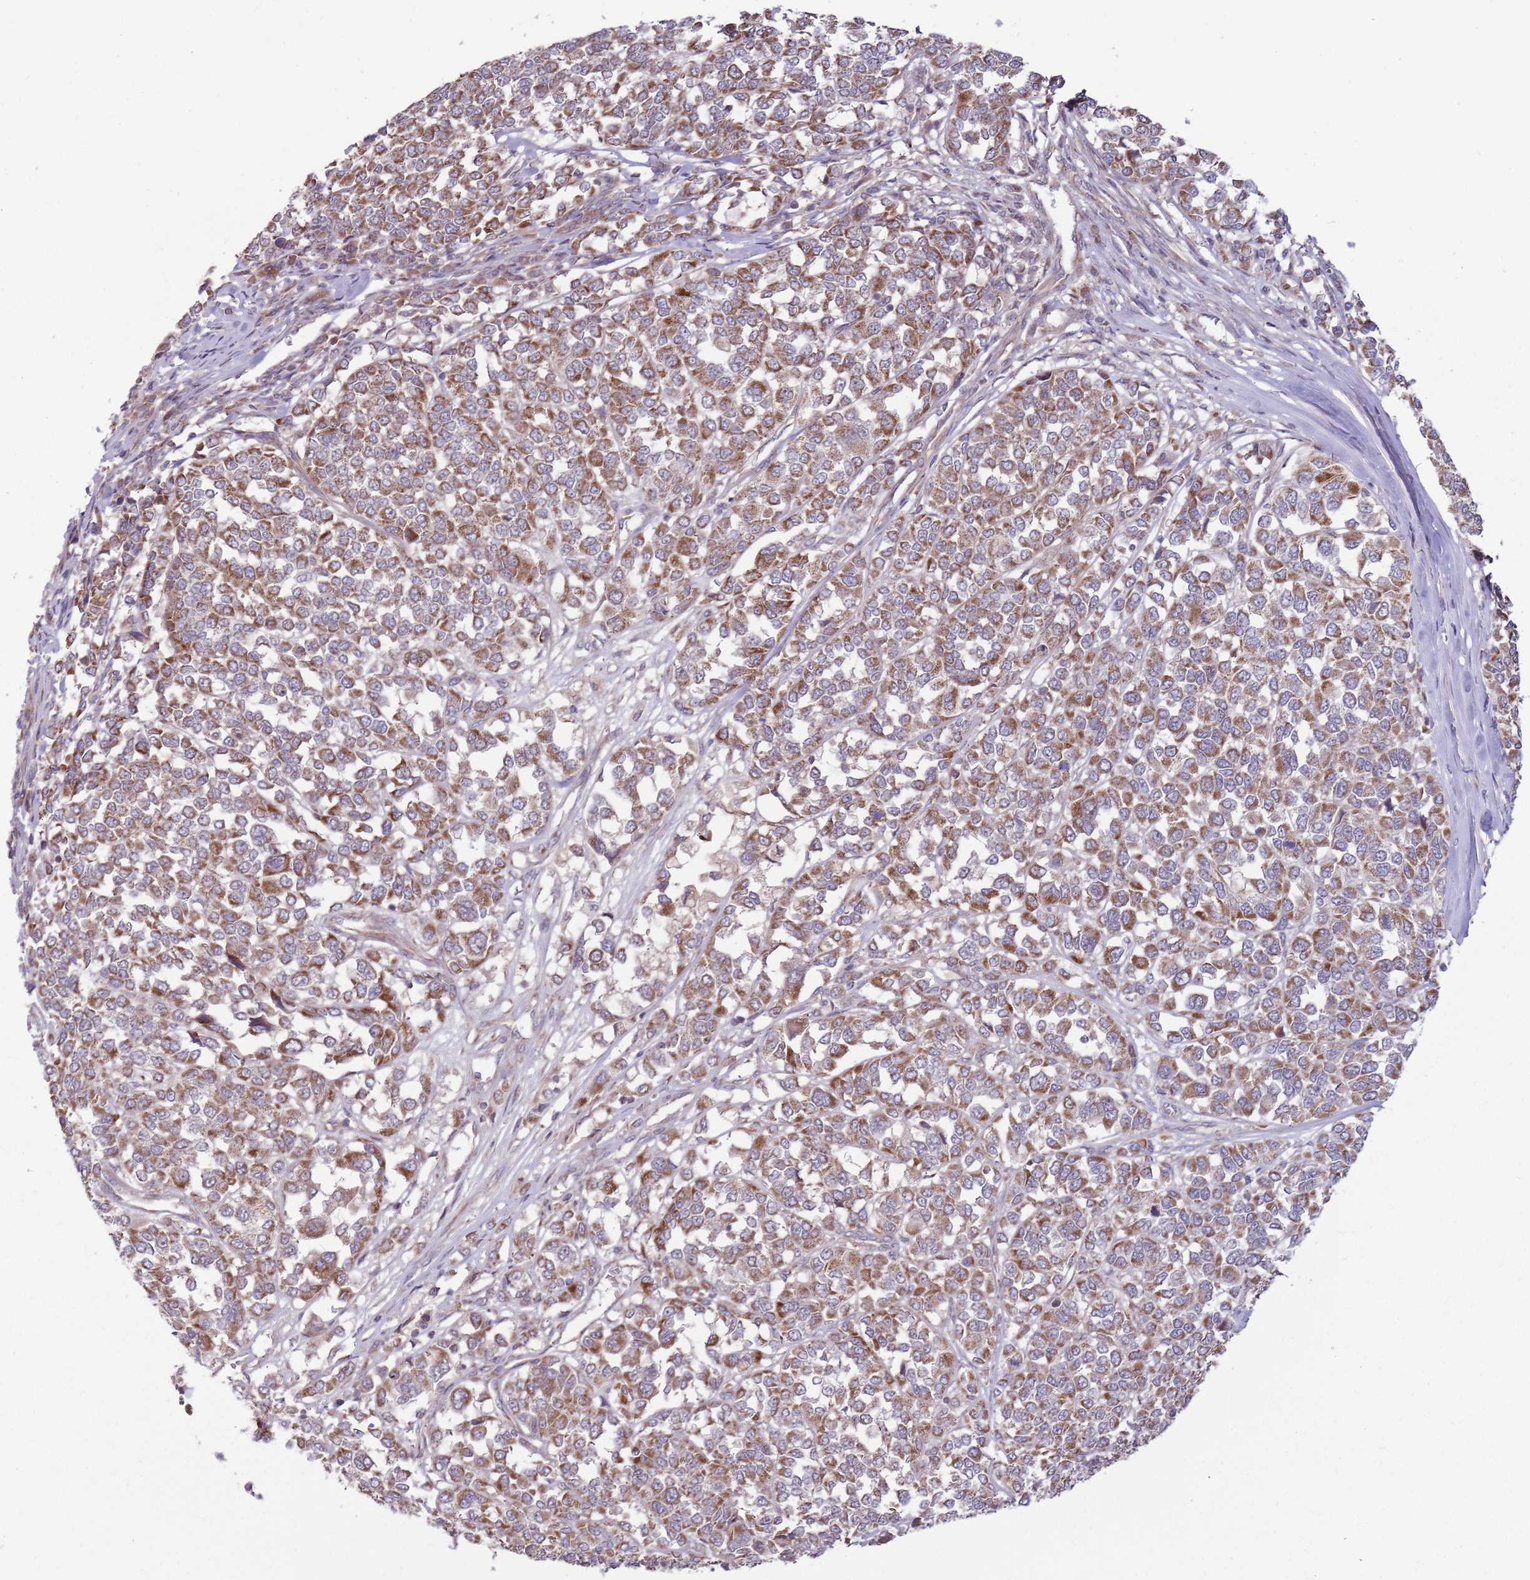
{"staining": {"intensity": "moderate", "quantity": ">75%", "location": "cytoplasmic/membranous"}, "tissue": "melanoma", "cell_type": "Tumor cells", "image_type": "cancer", "snomed": [{"axis": "morphology", "description": "Malignant melanoma, Metastatic site"}, {"axis": "topography", "description": "Lymph node"}], "caption": "A high-resolution micrograph shows IHC staining of melanoma, which shows moderate cytoplasmic/membranous expression in approximately >75% of tumor cells. Immunohistochemistry (ihc) stains the protein of interest in brown and the nuclei are stained blue.", "gene": "RNF181", "patient": {"sex": "male", "age": 44}}